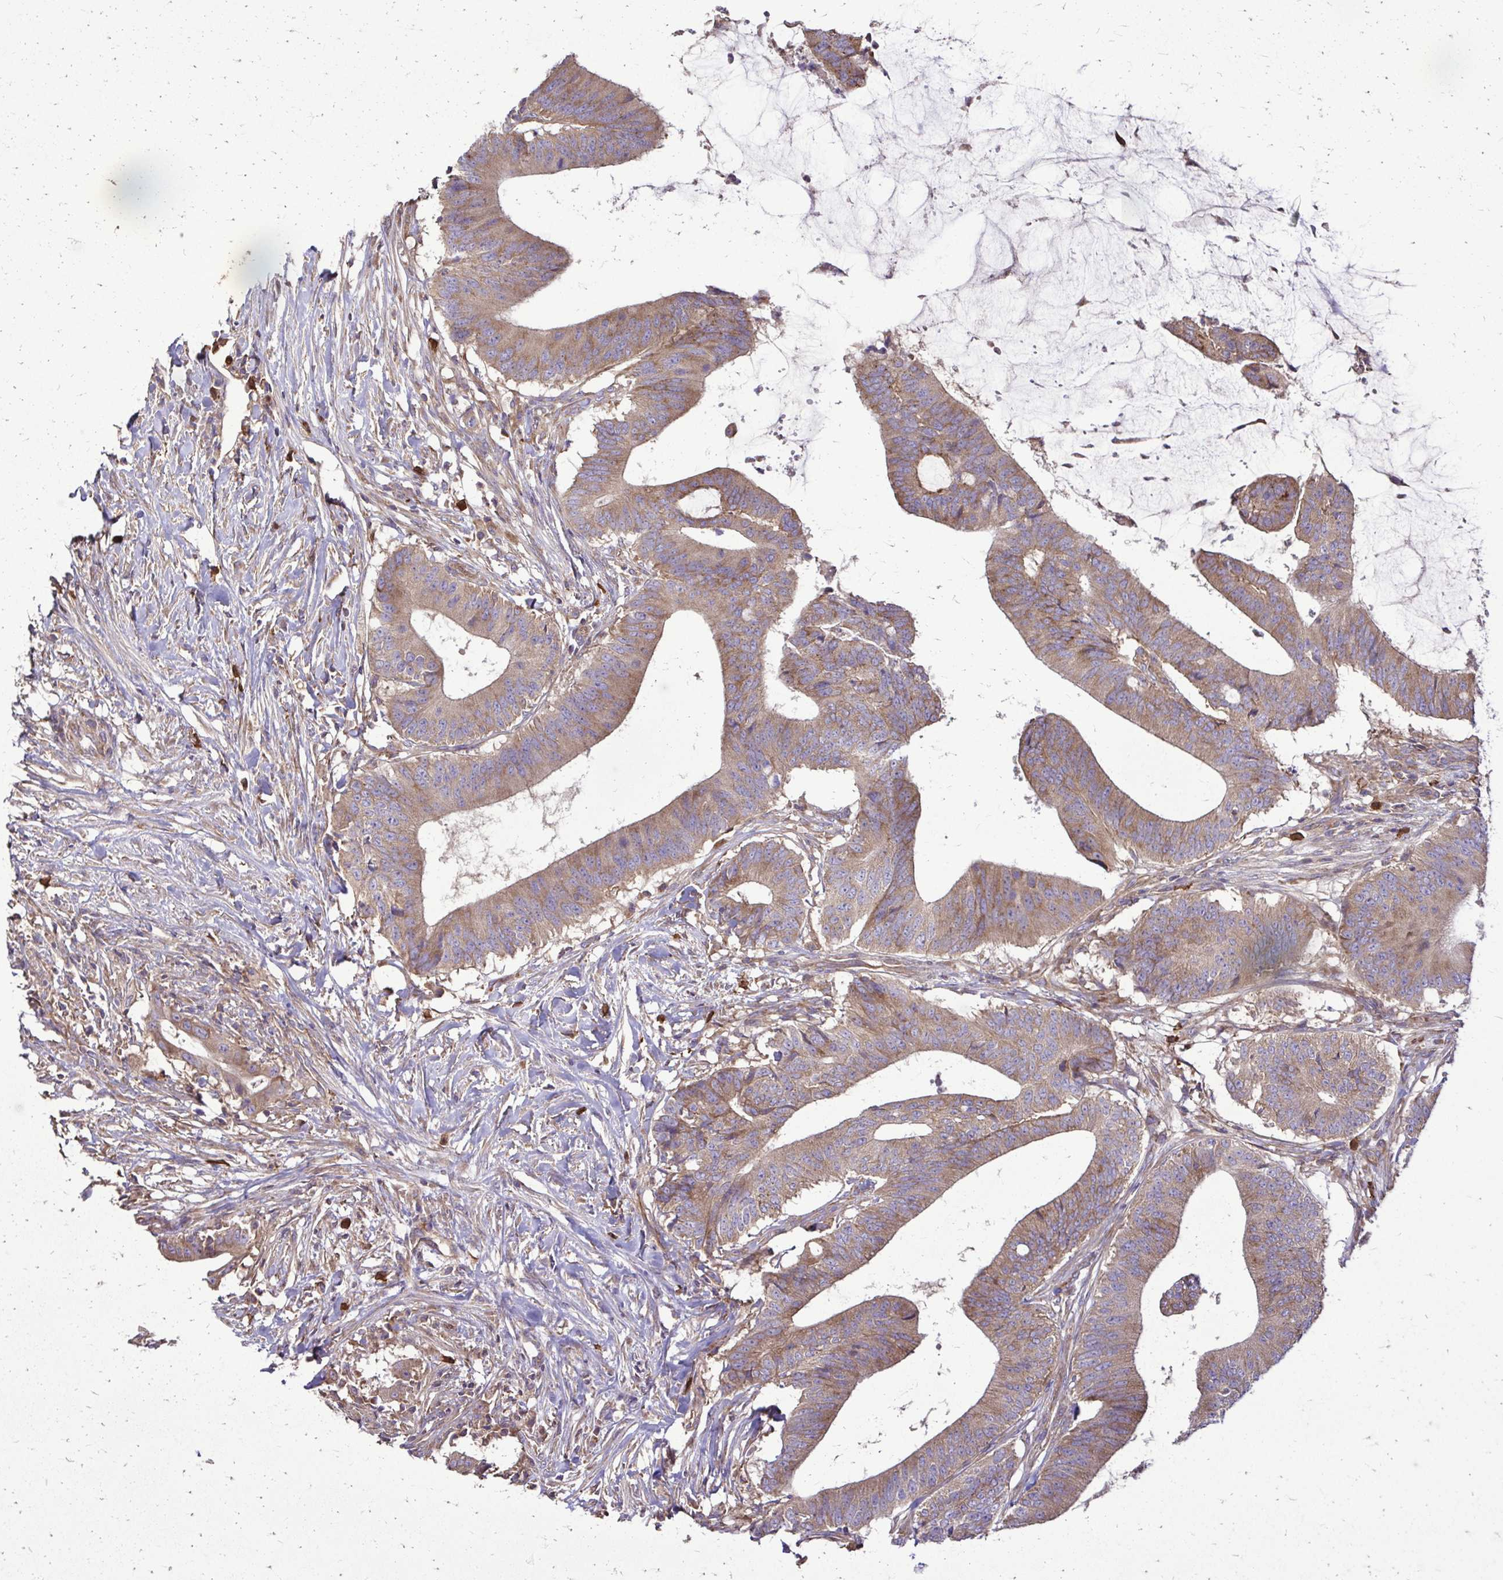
{"staining": {"intensity": "moderate", "quantity": ">75%", "location": "cytoplasmic/membranous"}, "tissue": "colorectal cancer", "cell_type": "Tumor cells", "image_type": "cancer", "snomed": [{"axis": "morphology", "description": "Adenocarcinoma, NOS"}, {"axis": "topography", "description": "Colon"}], "caption": "IHC of human colorectal cancer demonstrates medium levels of moderate cytoplasmic/membranous positivity in approximately >75% of tumor cells.", "gene": "FMR1", "patient": {"sex": "female", "age": 43}}